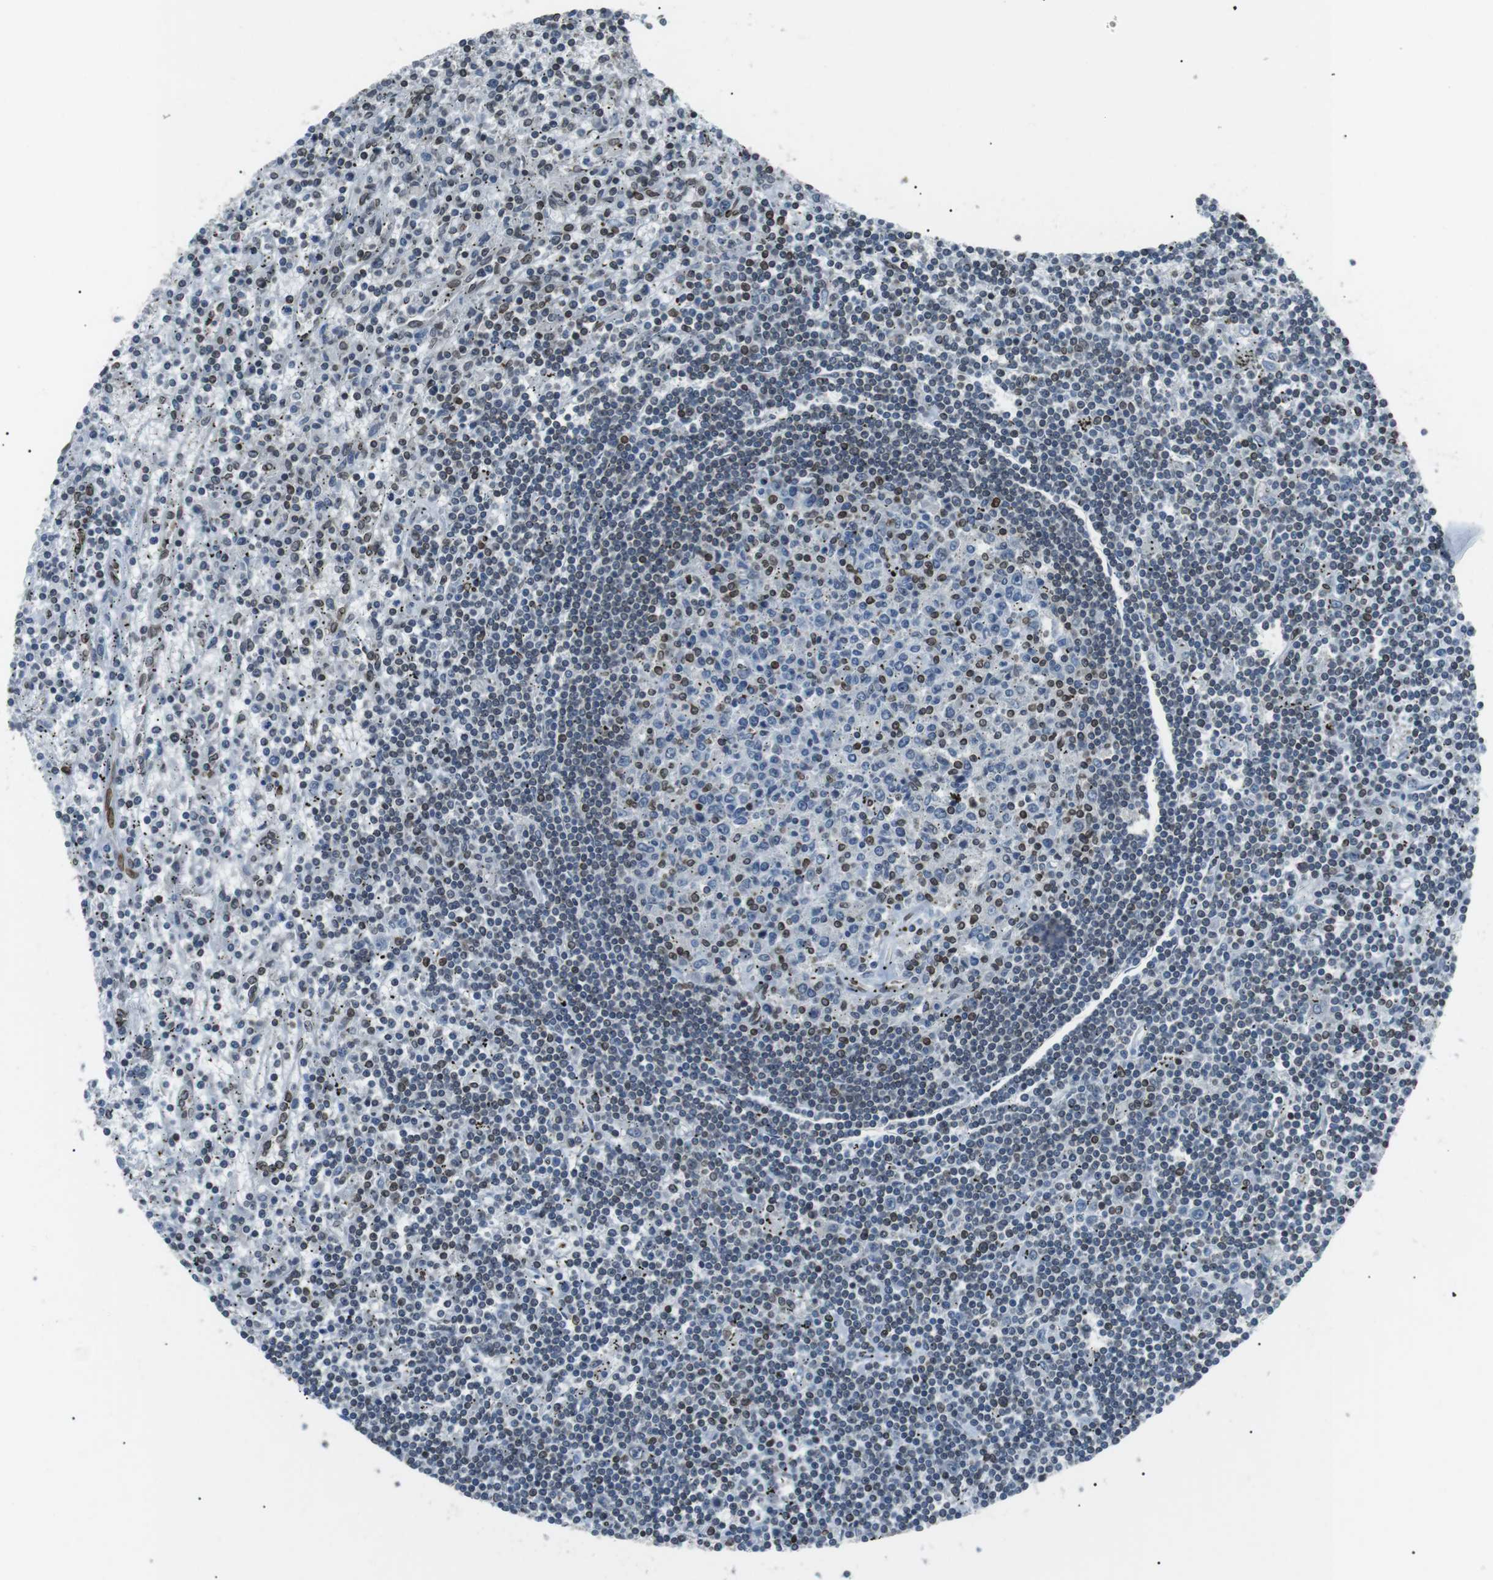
{"staining": {"intensity": "weak", "quantity": "<25%", "location": "cytoplasmic/membranous,nuclear"}, "tissue": "lymphoma", "cell_type": "Tumor cells", "image_type": "cancer", "snomed": [{"axis": "morphology", "description": "Malignant lymphoma, non-Hodgkin's type, Low grade"}, {"axis": "topography", "description": "Spleen"}], "caption": "This is an immunohistochemistry micrograph of malignant lymphoma, non-Hodgkin's type (low-grade). There is no expression in tumor cells.", "gene": "TMX4", "patient": {"sex": "male", "age": 76}}